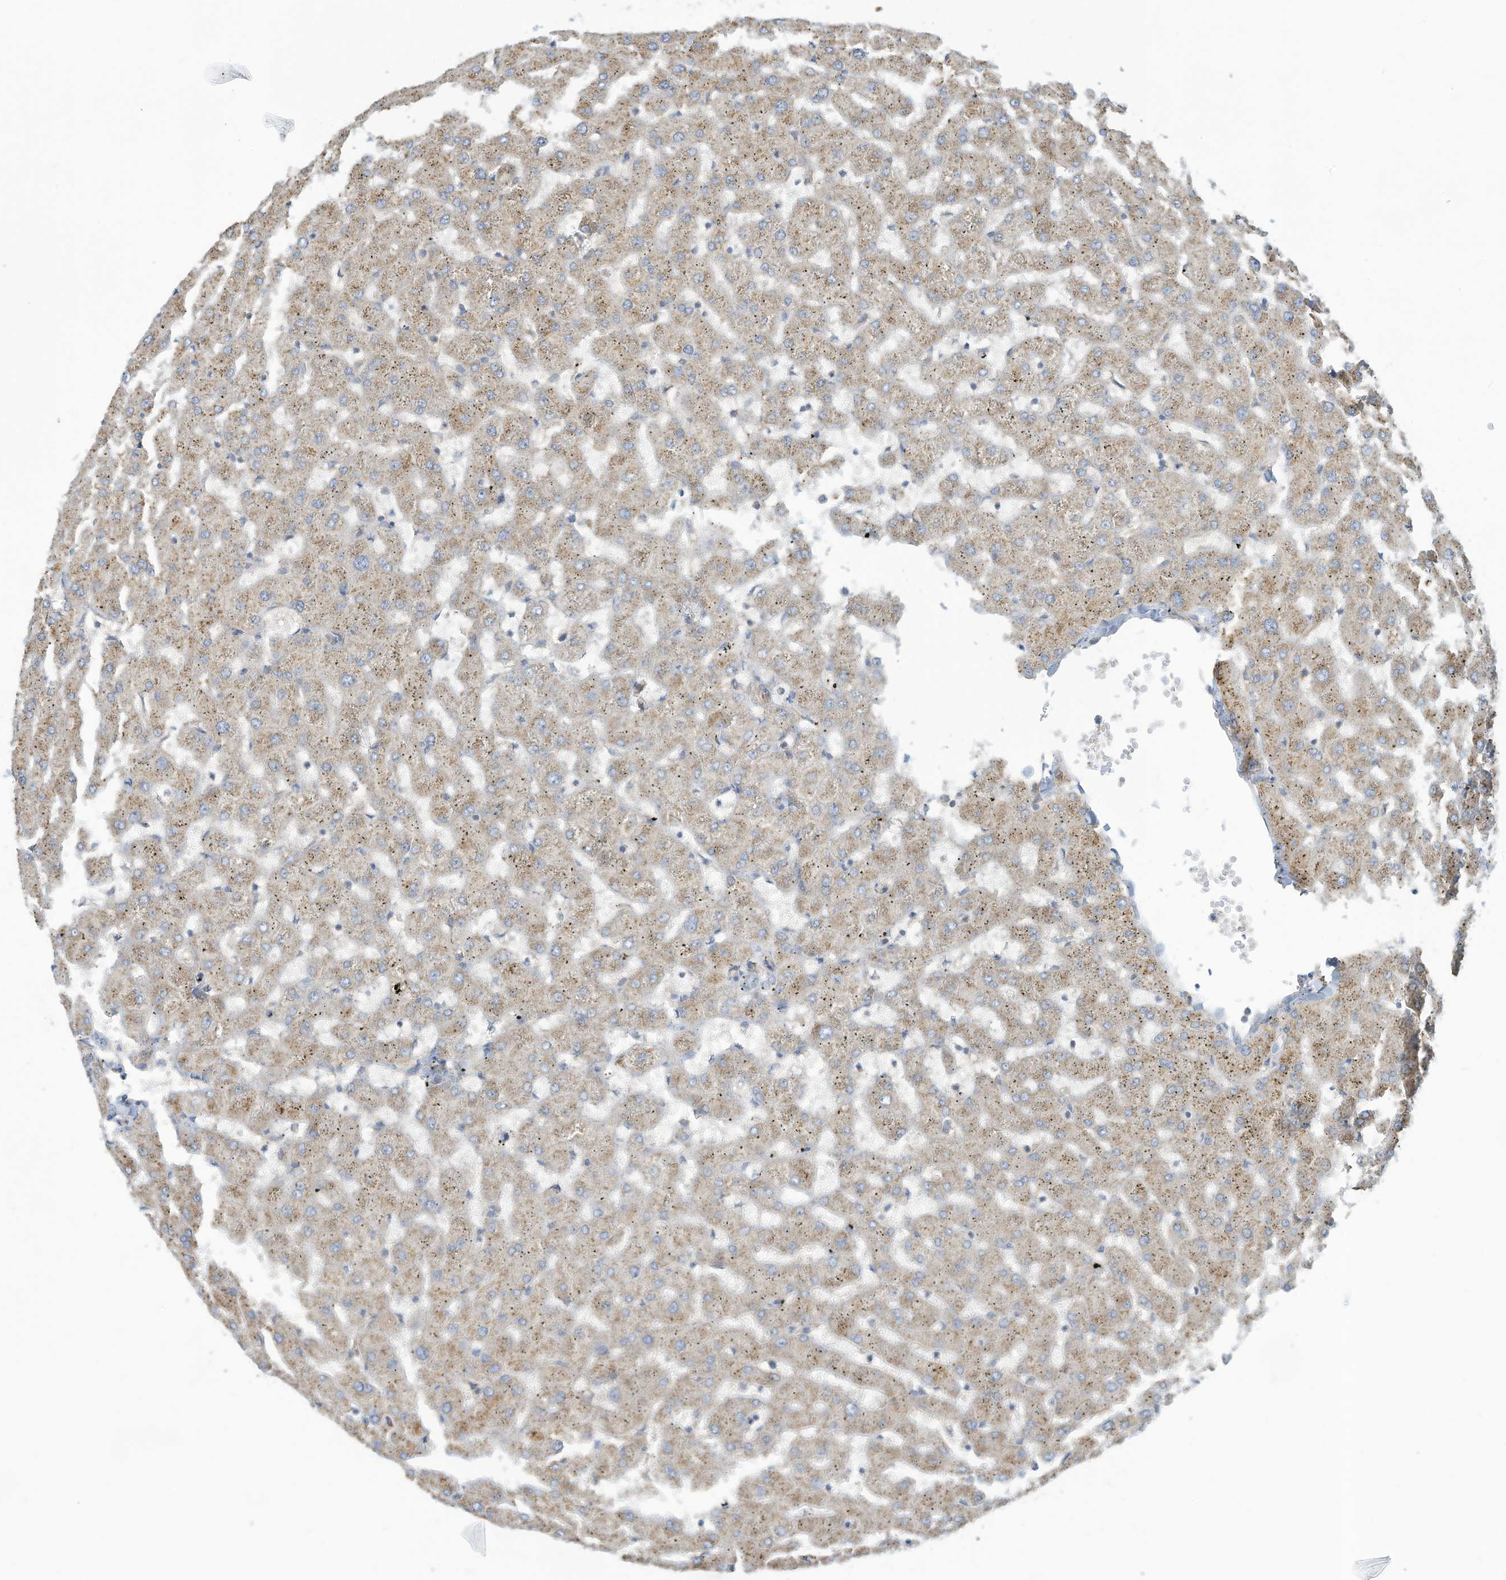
{"staining": {"intensity": "negative", "quantity": "none", "location": "none"}, "tissue": "liver", "cell_type": "Cholangiocytes", "image_type": "normal", "snomed": [{"axis": "morphology", "description": "Normal tissue, NOS"}, {"axis": "topography", "description": "Liver"}], "caption": "Unremarkable liver was stained to show a protein in brown. There is no significant positivity in cholangiocytes. (DAB (3,3'-diaminobenzidine) IHC with hematoxylin counter stain).", "gene": "ADAT2", "patient": {"sex": "female", "age": 63}}